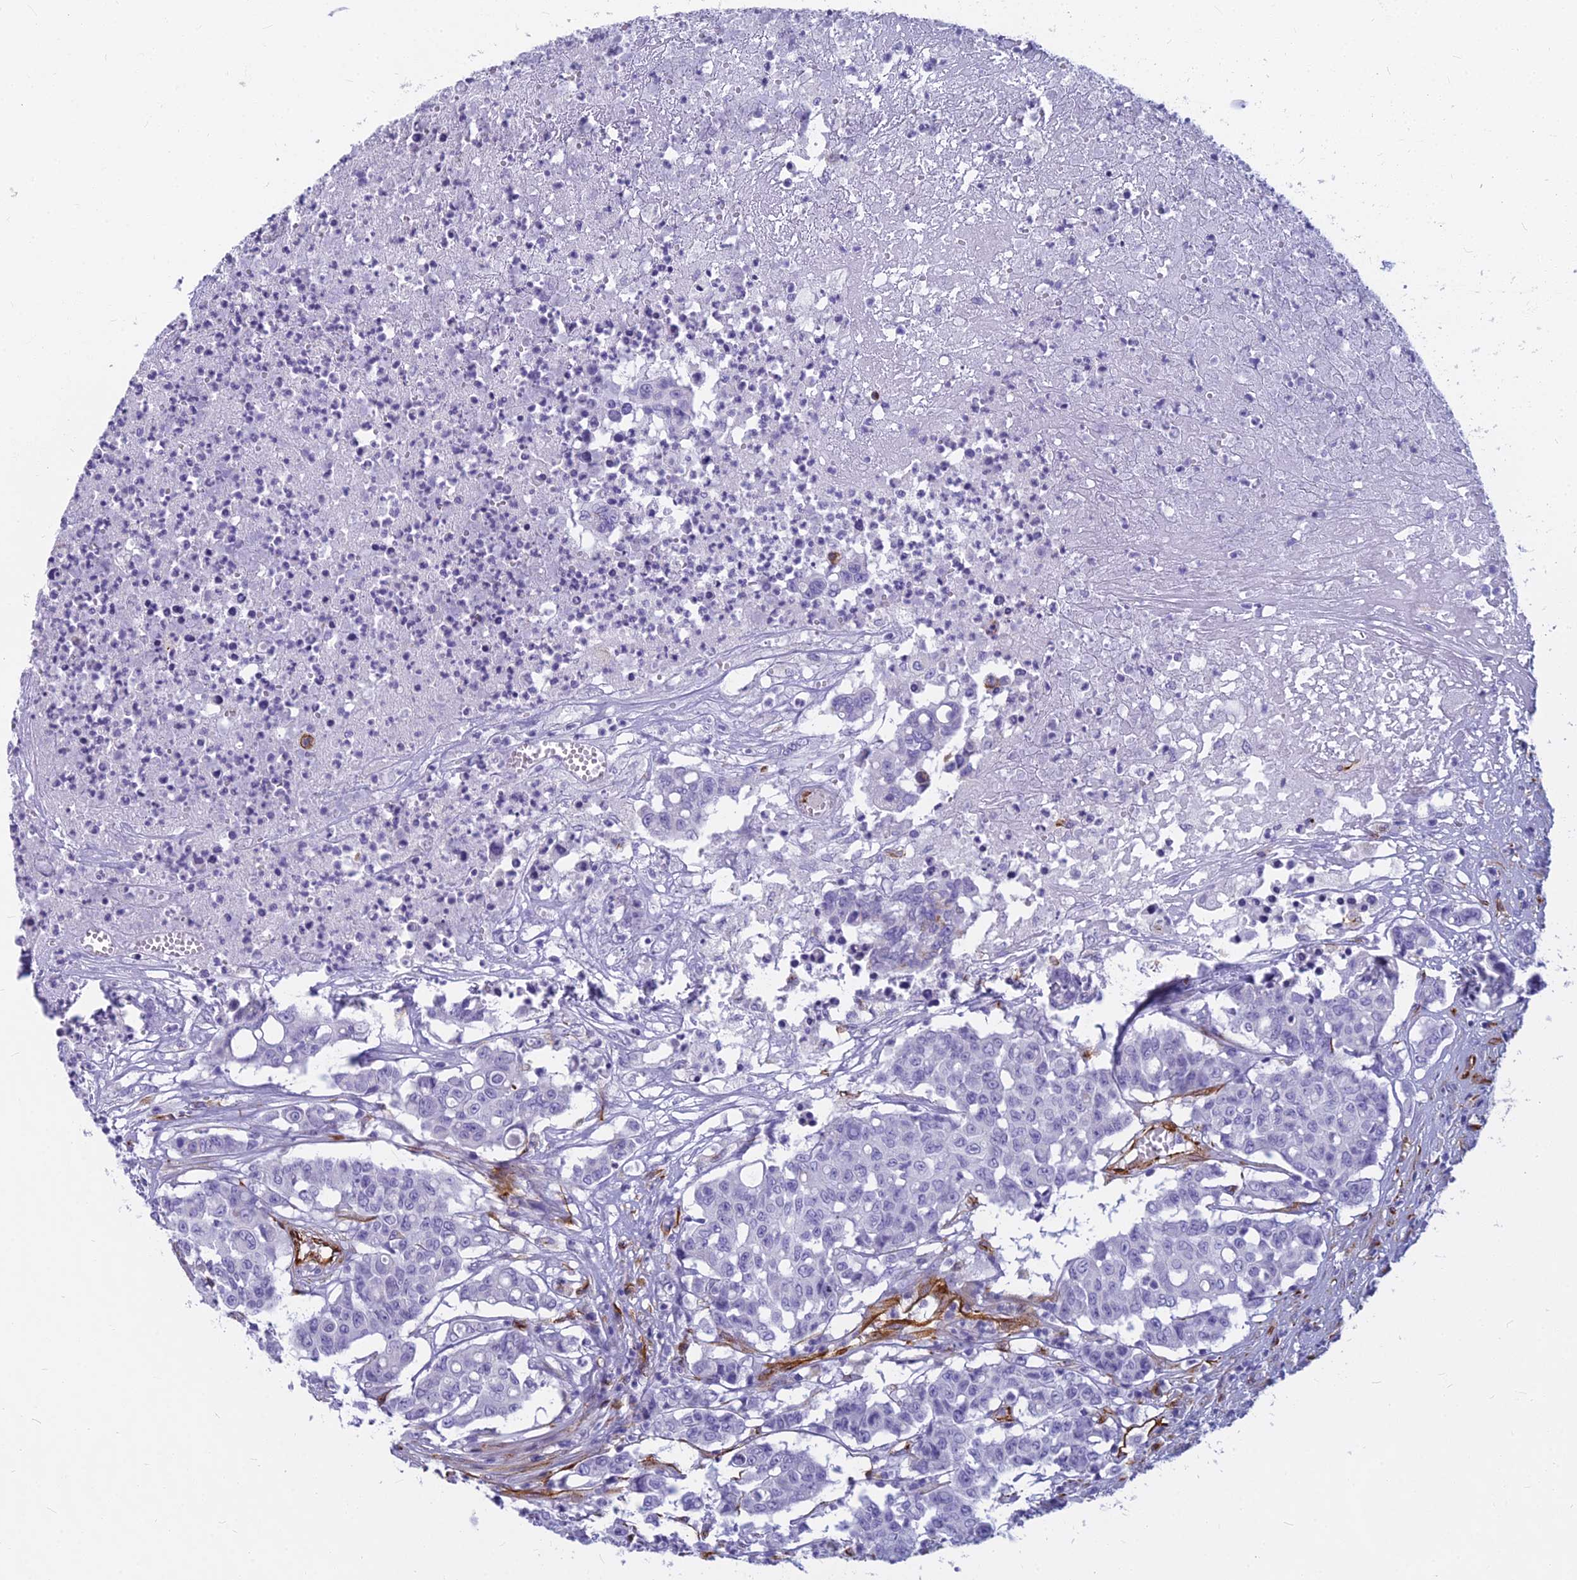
{"staining": {"intensity": "negative", "quantity": "none", "location": "none"}, "tissue": "colorectal cancer", "cell_type": "Tumor cells", "image_type": "cancer", "snomed": [{"axis": "morphology", "description": "Adenocarcinoma, NOS"}, {"axis": "topography", "description": "Colon"}], "caption": "This is an immunohistochemistry (IHC) image of colorectal cancer. There is no expression in tumor cells.", "gene": "EVI2A", "patient": {"sex": "male", "age": 51}}